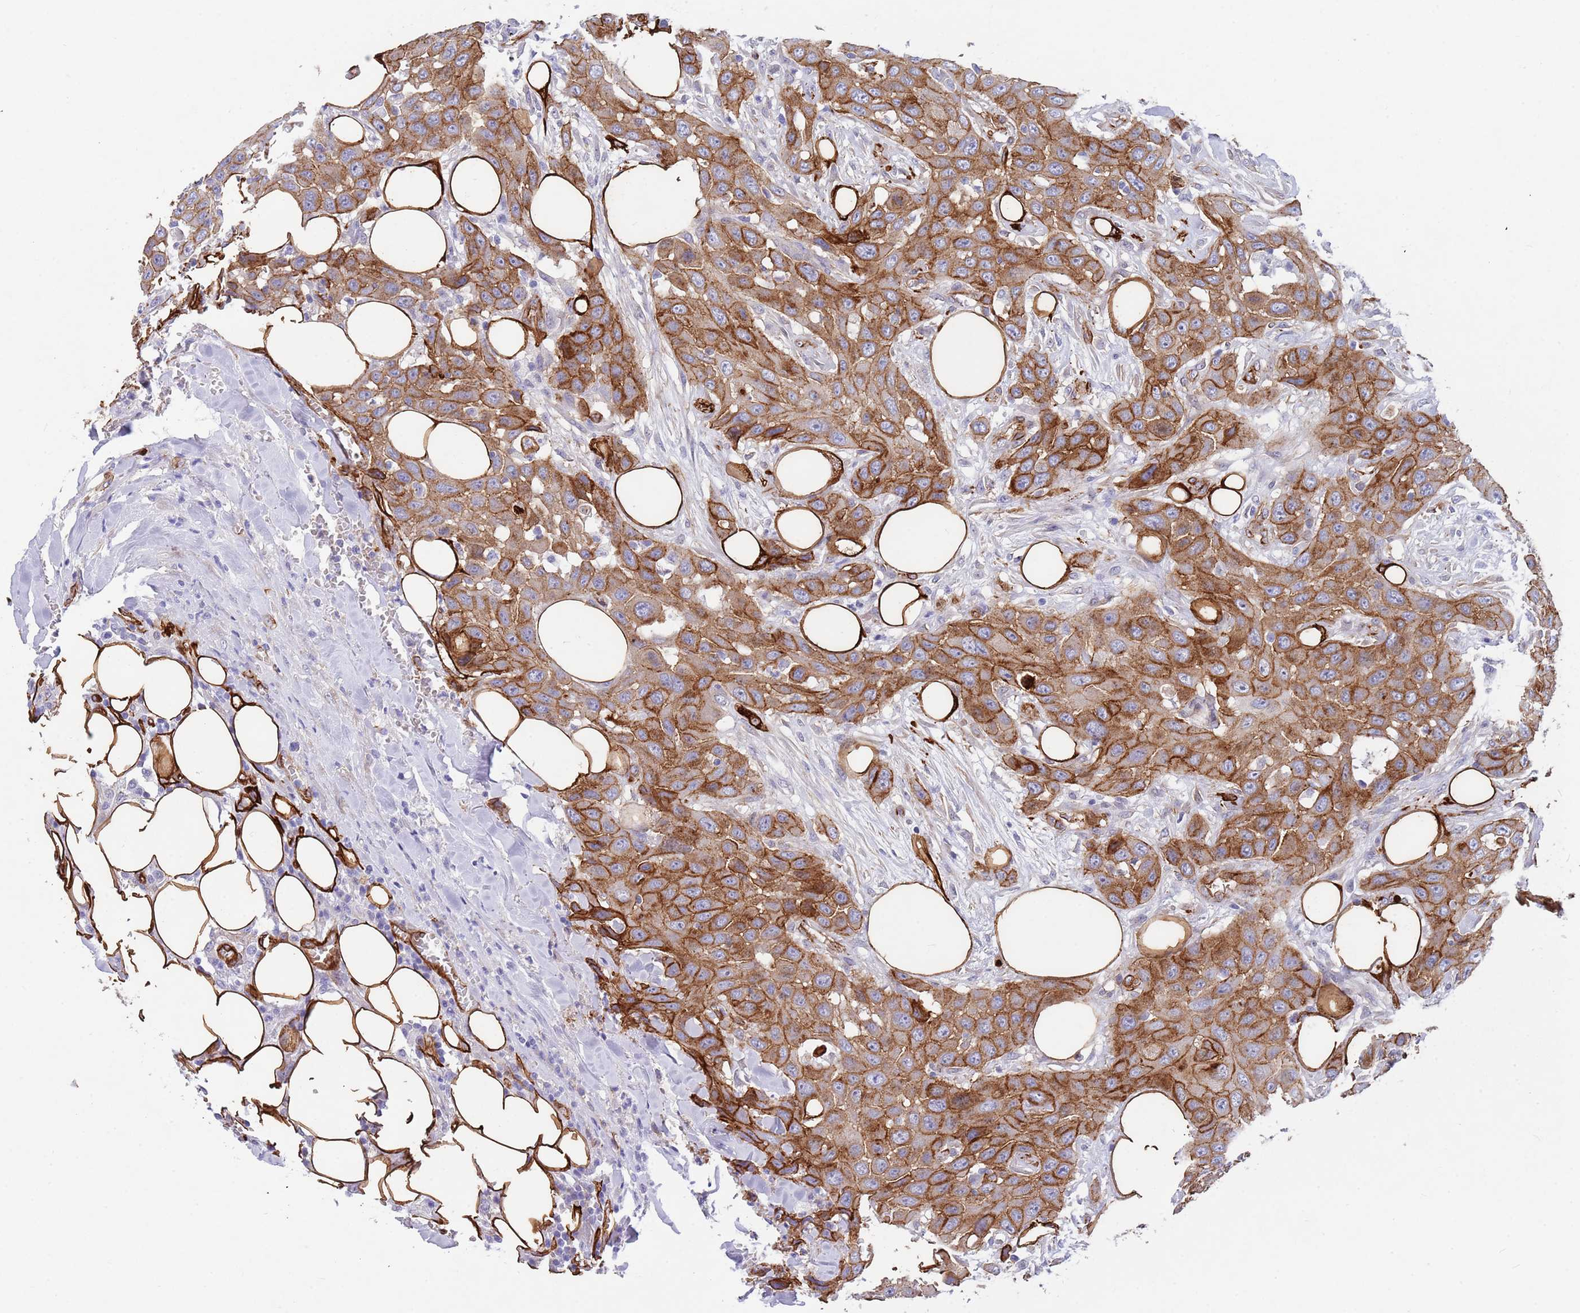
{"staining": {"intensity": "strong", "quantity": ">75%", "location": "cytoplasmic/membranous"}, "tissue": "head and neck cancer", "cell_type": "Tumor cells", "image_type": "cancer", "snomed": [{"axis": "morphology", "description": "Squamous cell carcinoma, NOS"}, {"axis": "topography", "description": "Head-Neck"}], "caption": "IHC histopathology image of neoplastic tissue: human head and neck squamous cell carcinoma stained using IHC exhibits high levels of strong protein expression localized specifically in the cytoplasmic/membranous of tumor cells, appearing as a cytoplasmic/membranous brown color.", "gene": "CAV2", "patient": {"sex": "male", "age": 81}}